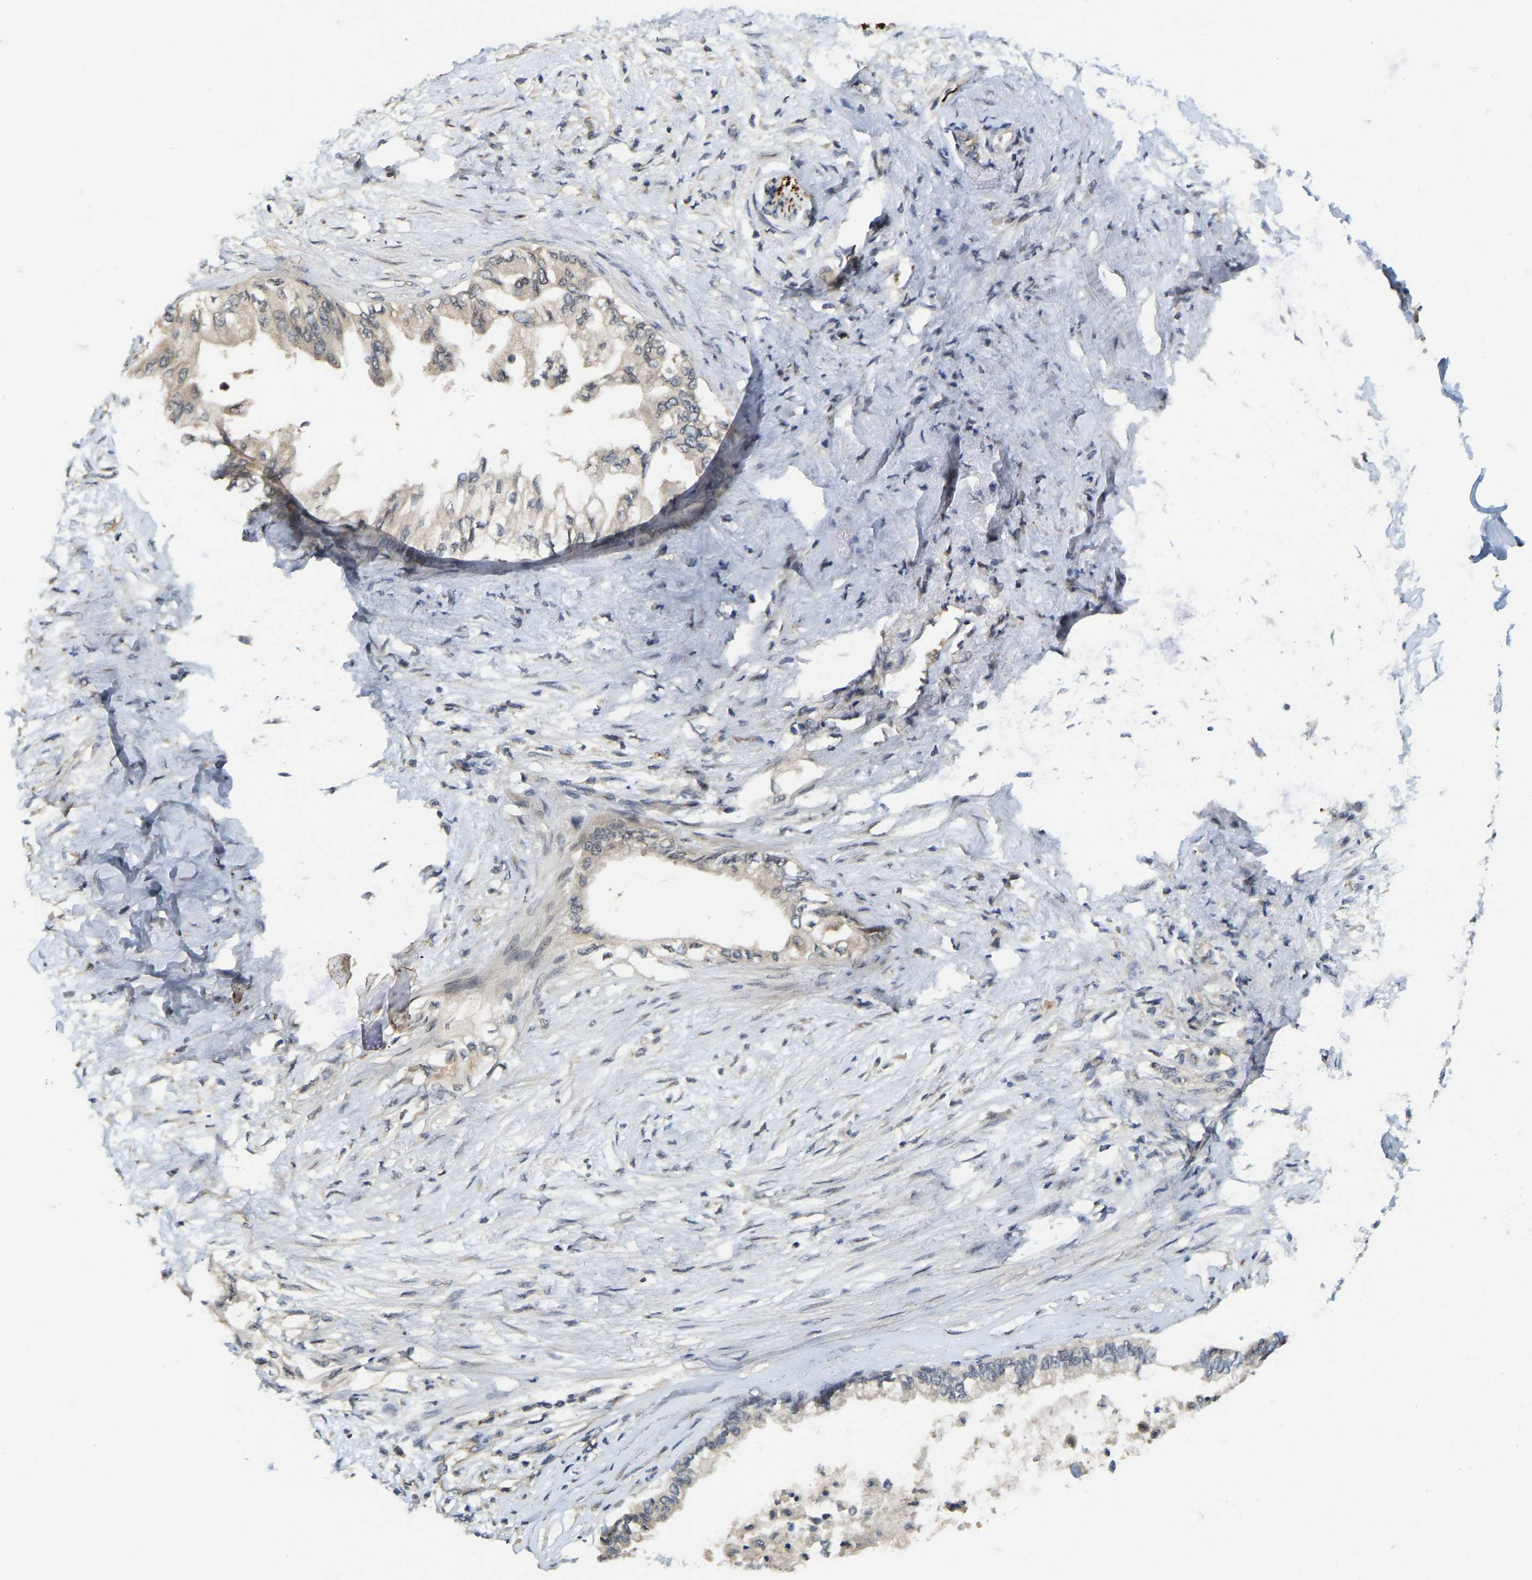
{"staining": {"intensity": "weak", "quantity": "25%-75%", "location": "cytoplasmic/membranous"}, "tissue": "pancreatic cancer", "cell_type": "Tumor cells", "image_type": "cancer", "snomed": [{"axis": "morphology", "description": "Normal tissue, NOS"}, {"axis": "morphology", "description": "Adenocarcinoma, NOS"}, {"axis": "topography", "description": "Pancreas"}, {"axis": "topography", "description": "Duodenum"}], "caption": "Weak cytoplasmic/membranous expression is seen in about 25%-75% of tumor cells in pancreatic cancer.", "gene": "NDRG3", "patient": {"sex": "female", "age": 60}}